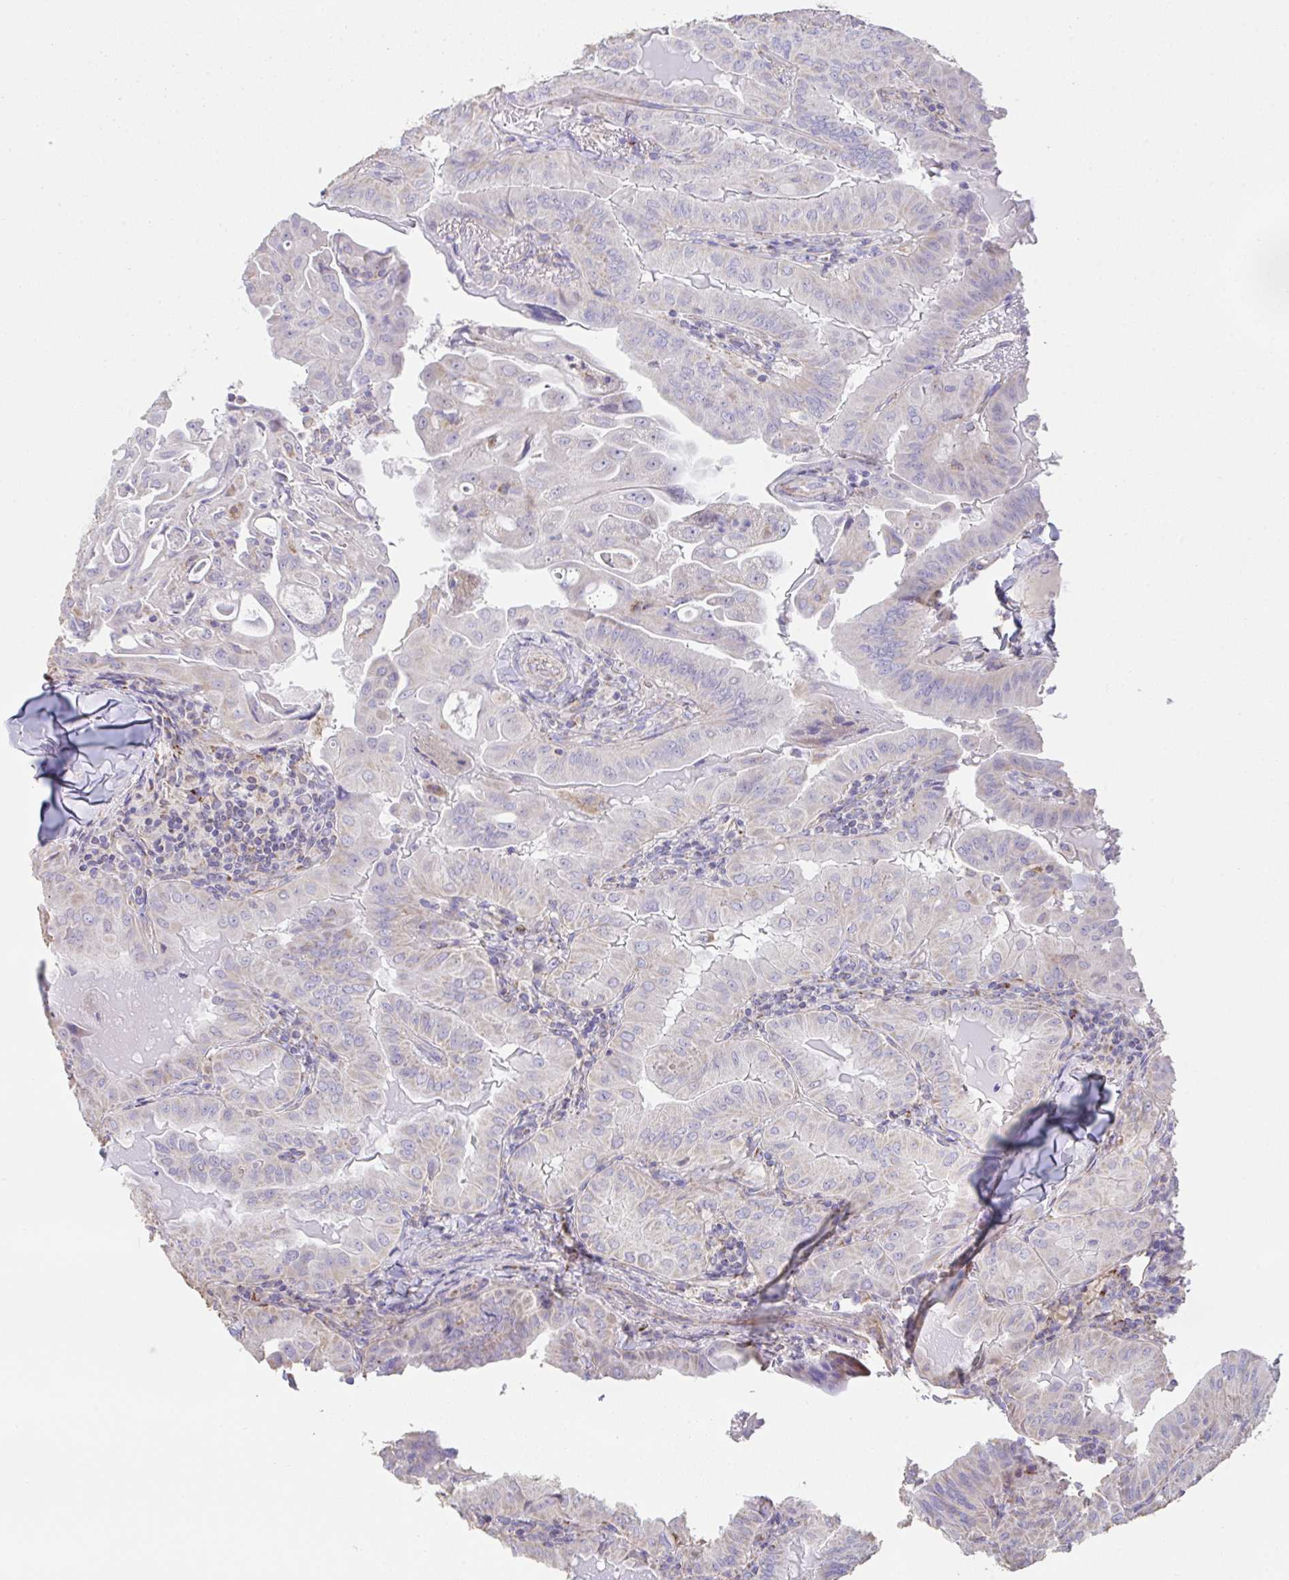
{"staining": {"intensity": "negative", "quantity": "none", "location": "none"}, "tissue": "thyroid cancer", "cell_type": "Tumor cells", "image_type": "cancer", "snomed": [{"axis": "morphology", "description": "Papillary adenocarcinoma, NOS"}, {"axis": "topography", "description": "Thyroid gland"}], "caption": "Immunohistochemical staining of human thyroid cancer (papillary adenocarcinoma) reveals no significant staining in tumor cells. (DAB (3,3'-diaminobenzidine) IHC with hematoxylin counter stain).", "gene": "DOK7", "patient": {"sex": "female", "age": 68}}